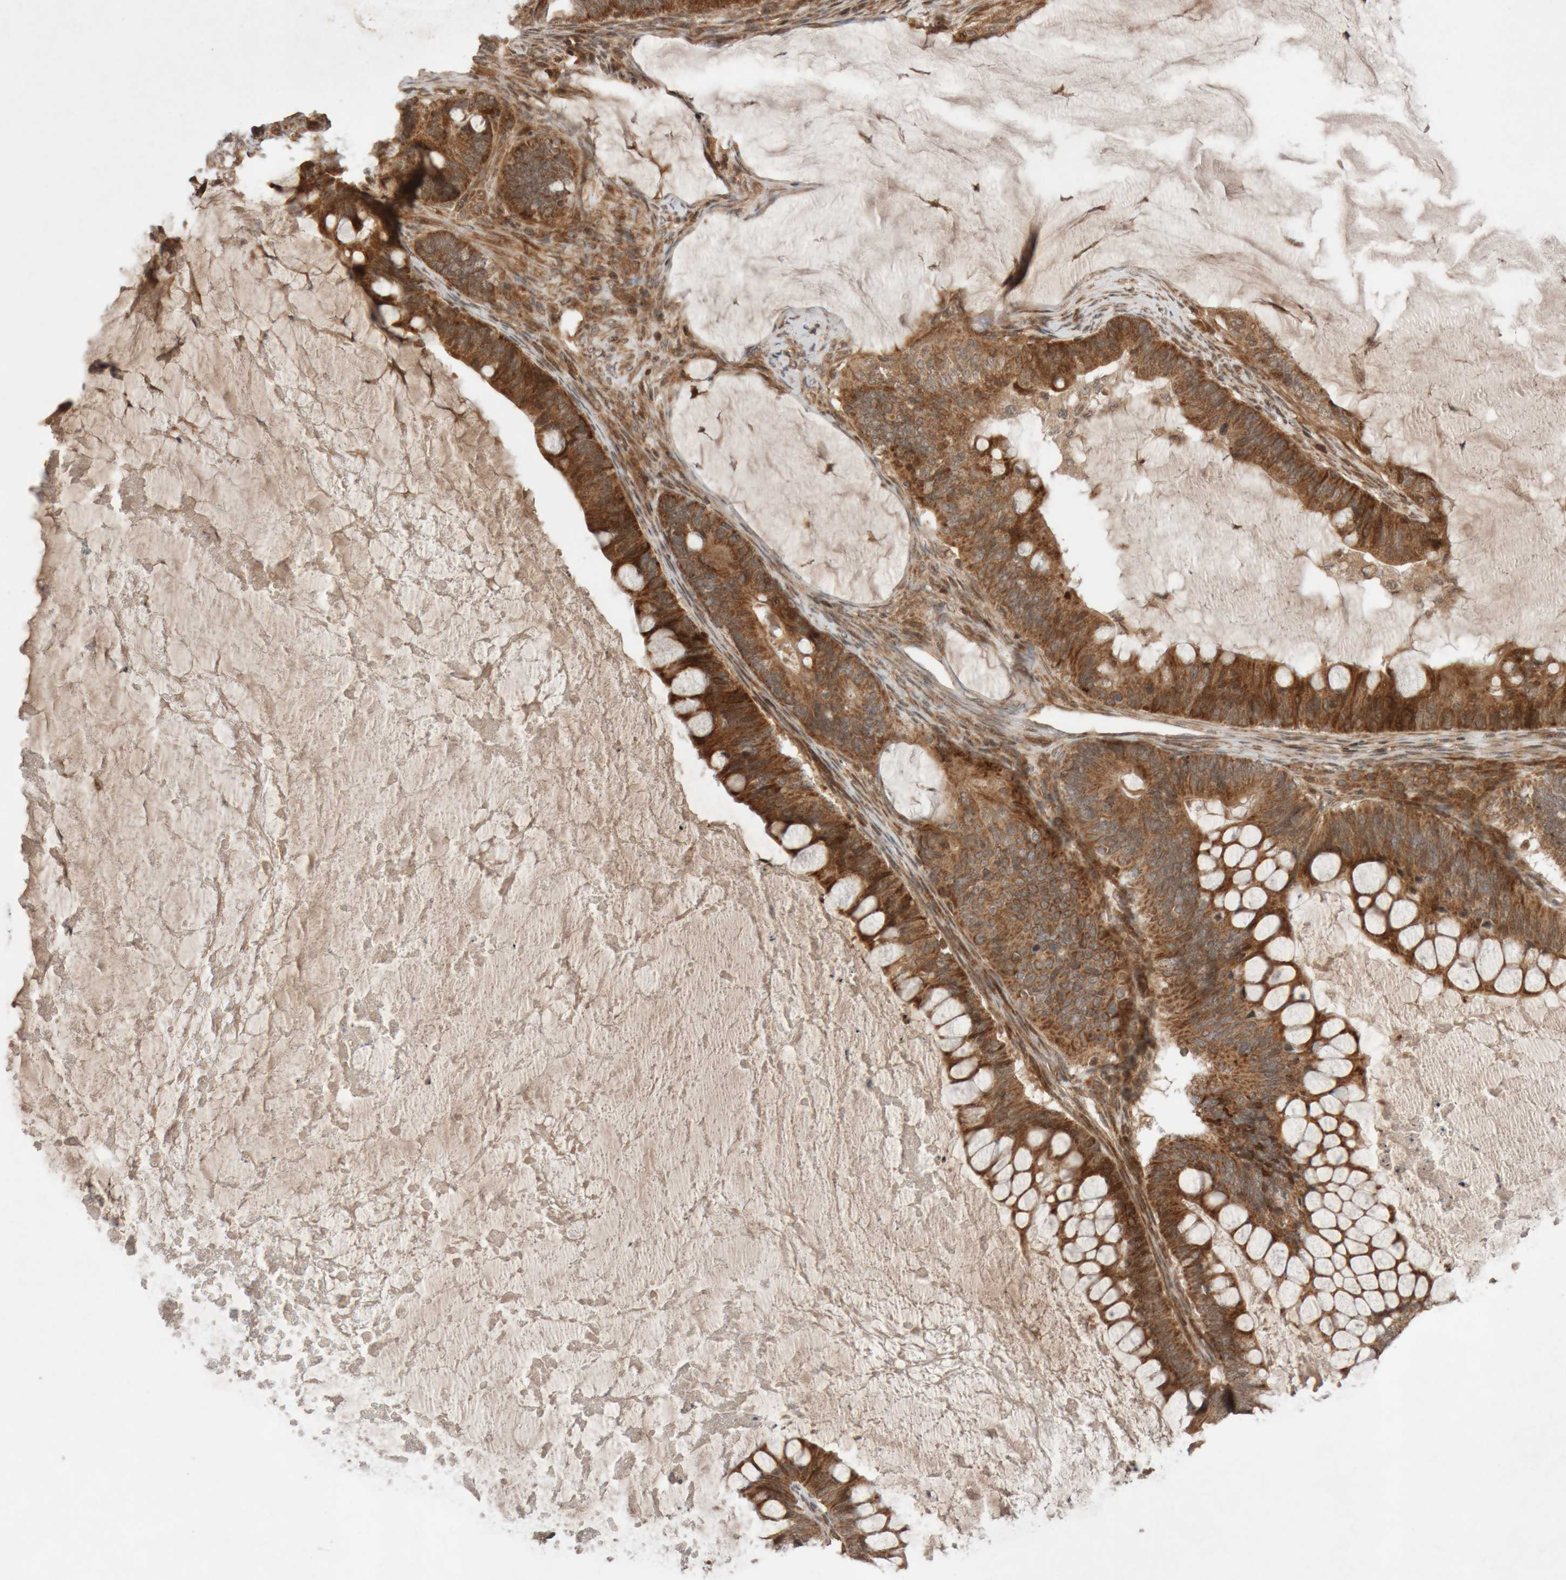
{"staining": {"intensity": "strong", "quantity": ">75%", "location": "cytoplasmic/membranous"}, "tissue": "ovarian cancer", "cell_type": "Tumor cells", "image_type": "cancer", "snomed": [{"axis": "morphology", "description": "Cystadenocarcinoma, mucinous, NOS"}, {"axis": "topography", "description": "Ovary"}], "caption": "An immunohistochemistry histopathology image of neoplastic tissue is shown. Protein staining in brown labels strong cytoplasmic/membranous positivity in mucinous cystadenocarcinoma (ovarian) within tumor cells. The protein of interest is stained brown, and the nuclei are stained in blue (DAB (3,3'-diaminobenzidine) IHC with brightfield microscopy, high magnification).", "gene": "KIF21B", "patient": {"sex": "female", "age": 61}}